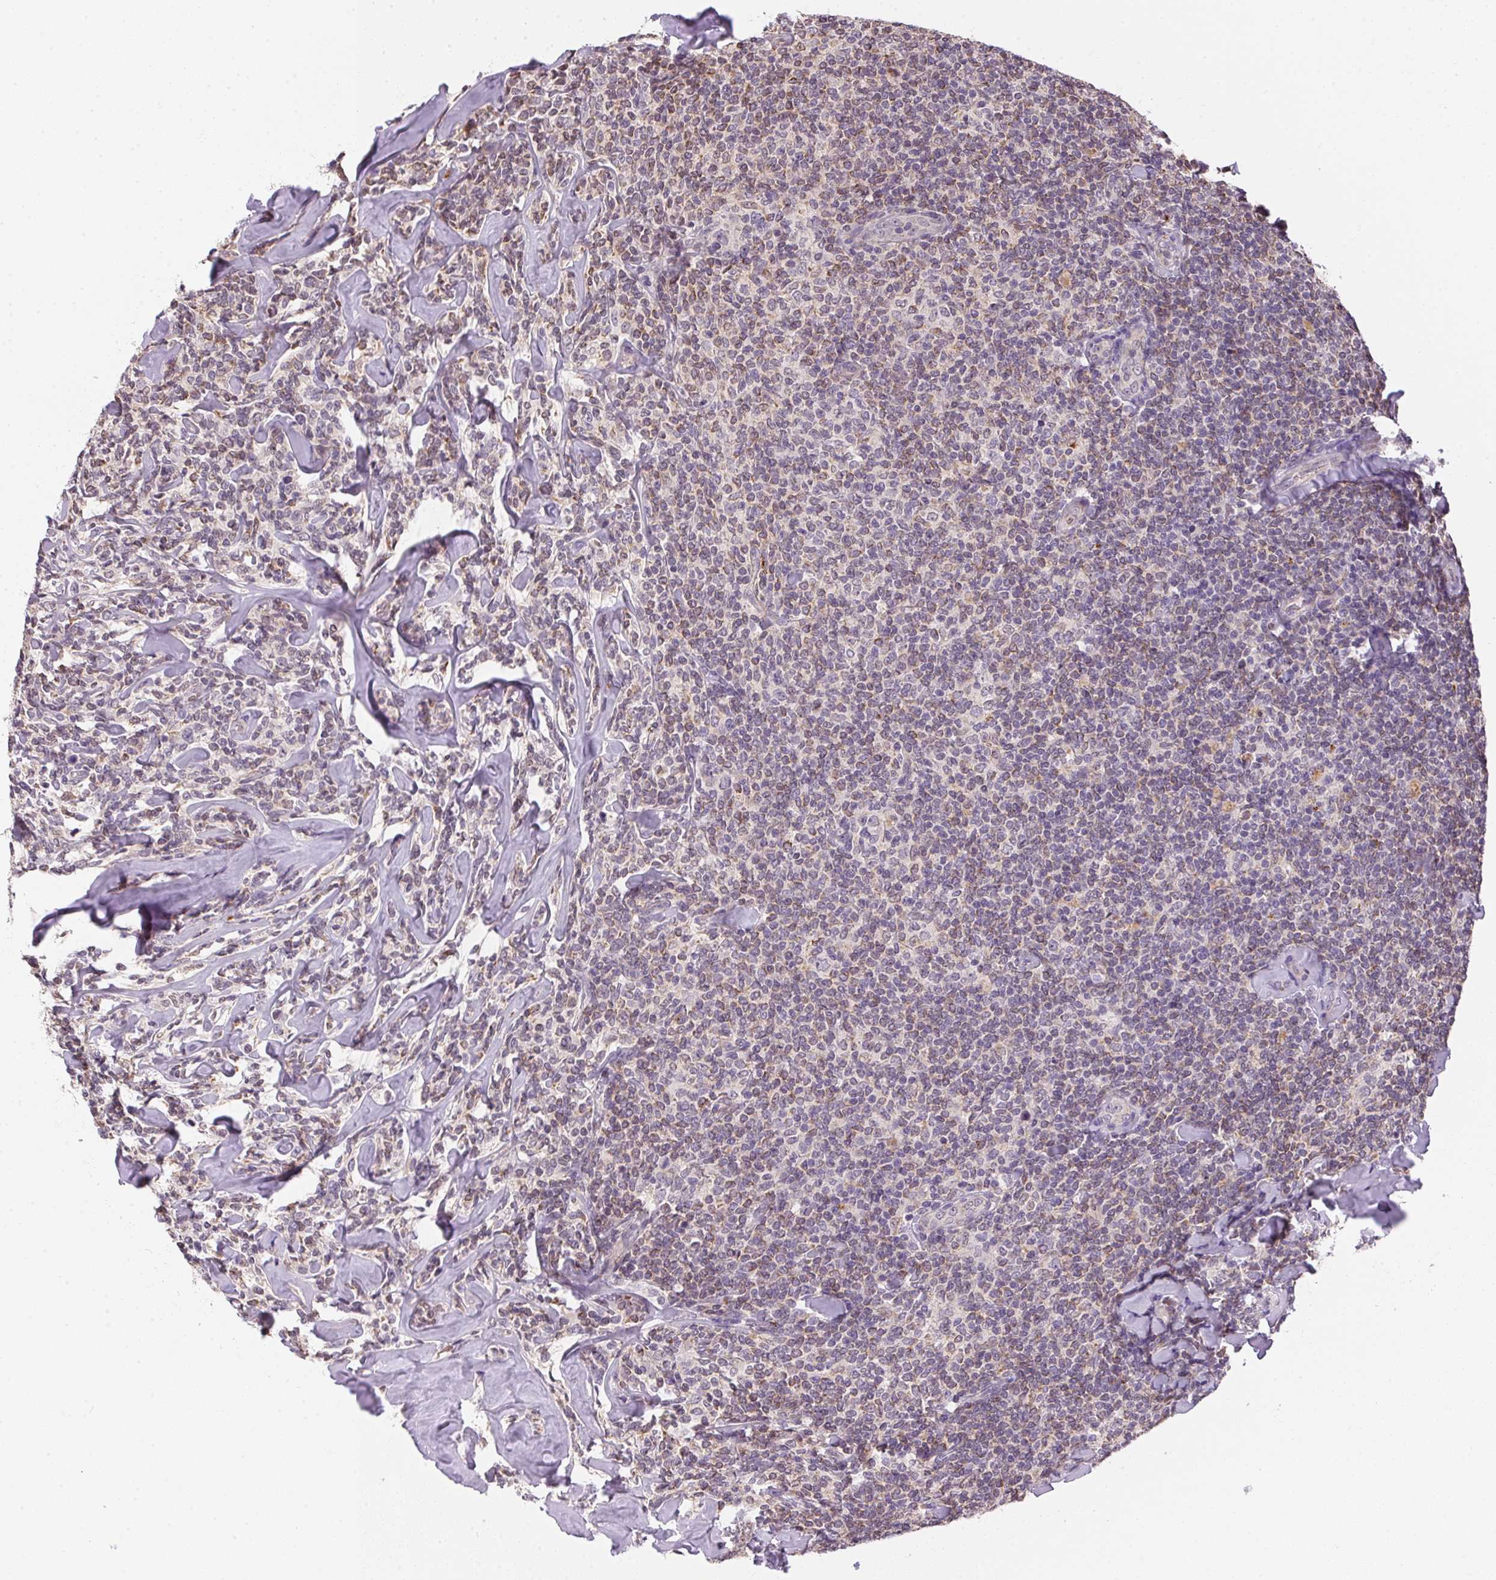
{"staining": {"intensity": "weak", "quantity": "25%-75%", "location": "cytoplasmic/membranous"}, "tissue": "lymphoma", "cell_type": "Tumor cells", "image_type": "cancer", "snomed": [{"axis": "morphology", "description": "Malignant lymphoma, non-Hodgkin's type, Low grade"}, {"axis": "topography", "description": "Lymph node"}], "caption": "Lymphoma was stained to show a protein in brown. There is low levels of weak cytoplasmic/membranous positivity in about 25%-75% of tumor cells.", "gene": "METTL13", "patient": {"sex": "female", "age": 56}}